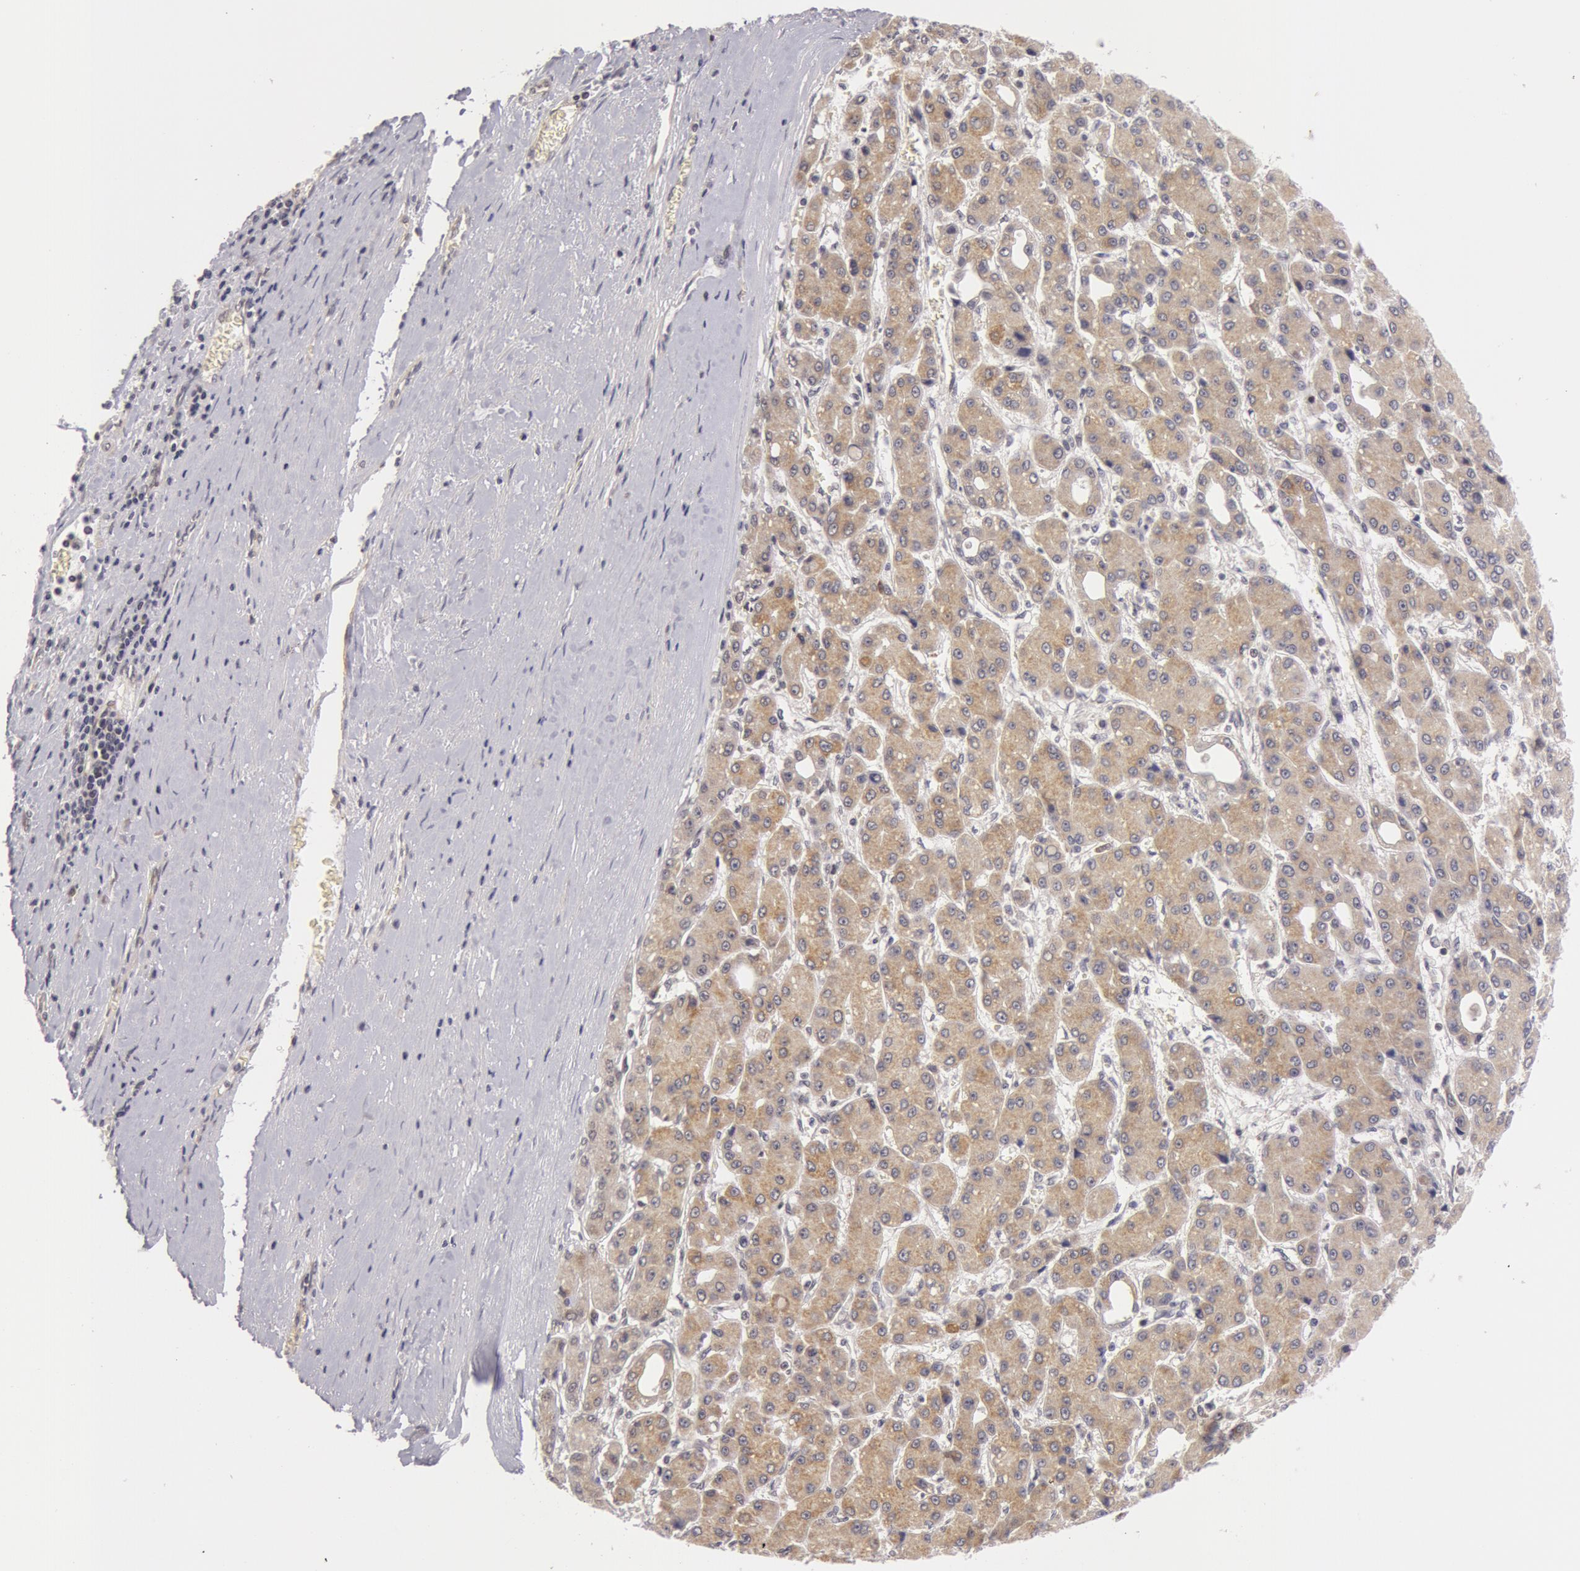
{"staining": {"intensity": "weak", "quantity": ">75%", "location": "cytoplasmic/membranous"}, "tissue": "liver cancer", "cell_type": "Tumor cells", "image_type": "cancer", "snomed": [{"axis": "morphology", "description": "Carcinoma, Hepatocellular, NOS"}, {"axis": "topography", "description": "Liver"}], "caption": "Weak cytoplasmic/membranous protein expression is present in about >75% of tumor cells in liver cancer (hepatocellular carcinoma).", "gene": "SYTL4", "patient": {"sex": "male", "age": 69}}